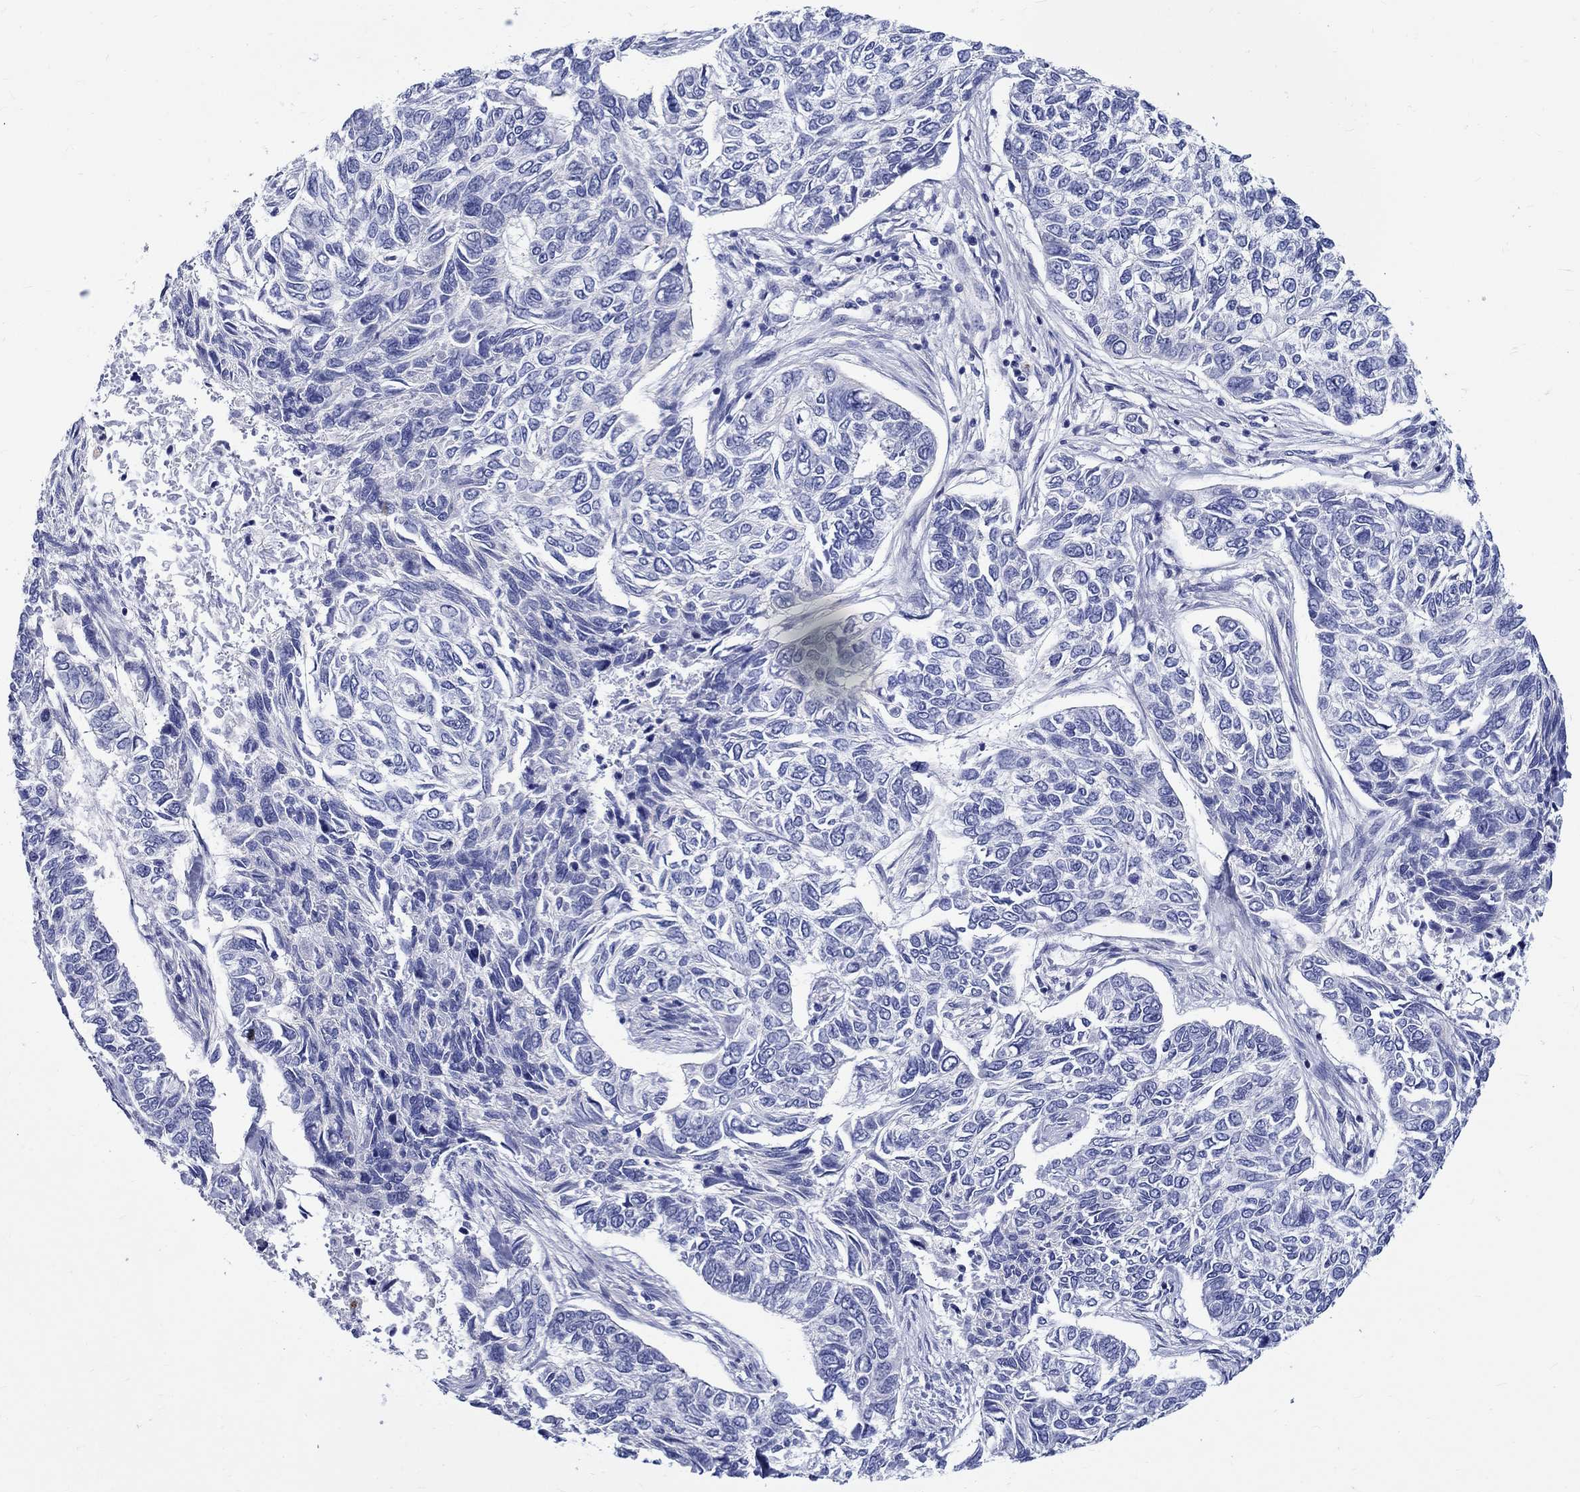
{"staining": {"intensity": "negative", "quantity": "none", "location": "none"}, "tissue": "skin cancer", "cell_type": "Tumor cells", "image_type": "cancer", "snomed": [{"axis": "morphology", "description": "Basal cell carcinoma"}, {"axis": "topography", "description": "Skin"}], "caption": "Immunohistochemical staining of human skin basal cell carcinoma shows no significant expression in tumor cells. (Brightfield microscopy of DAB immunohistochemistry at high magnification).", "gene": "SH2D7", "patient": {"sex": "female", "age": 65}}